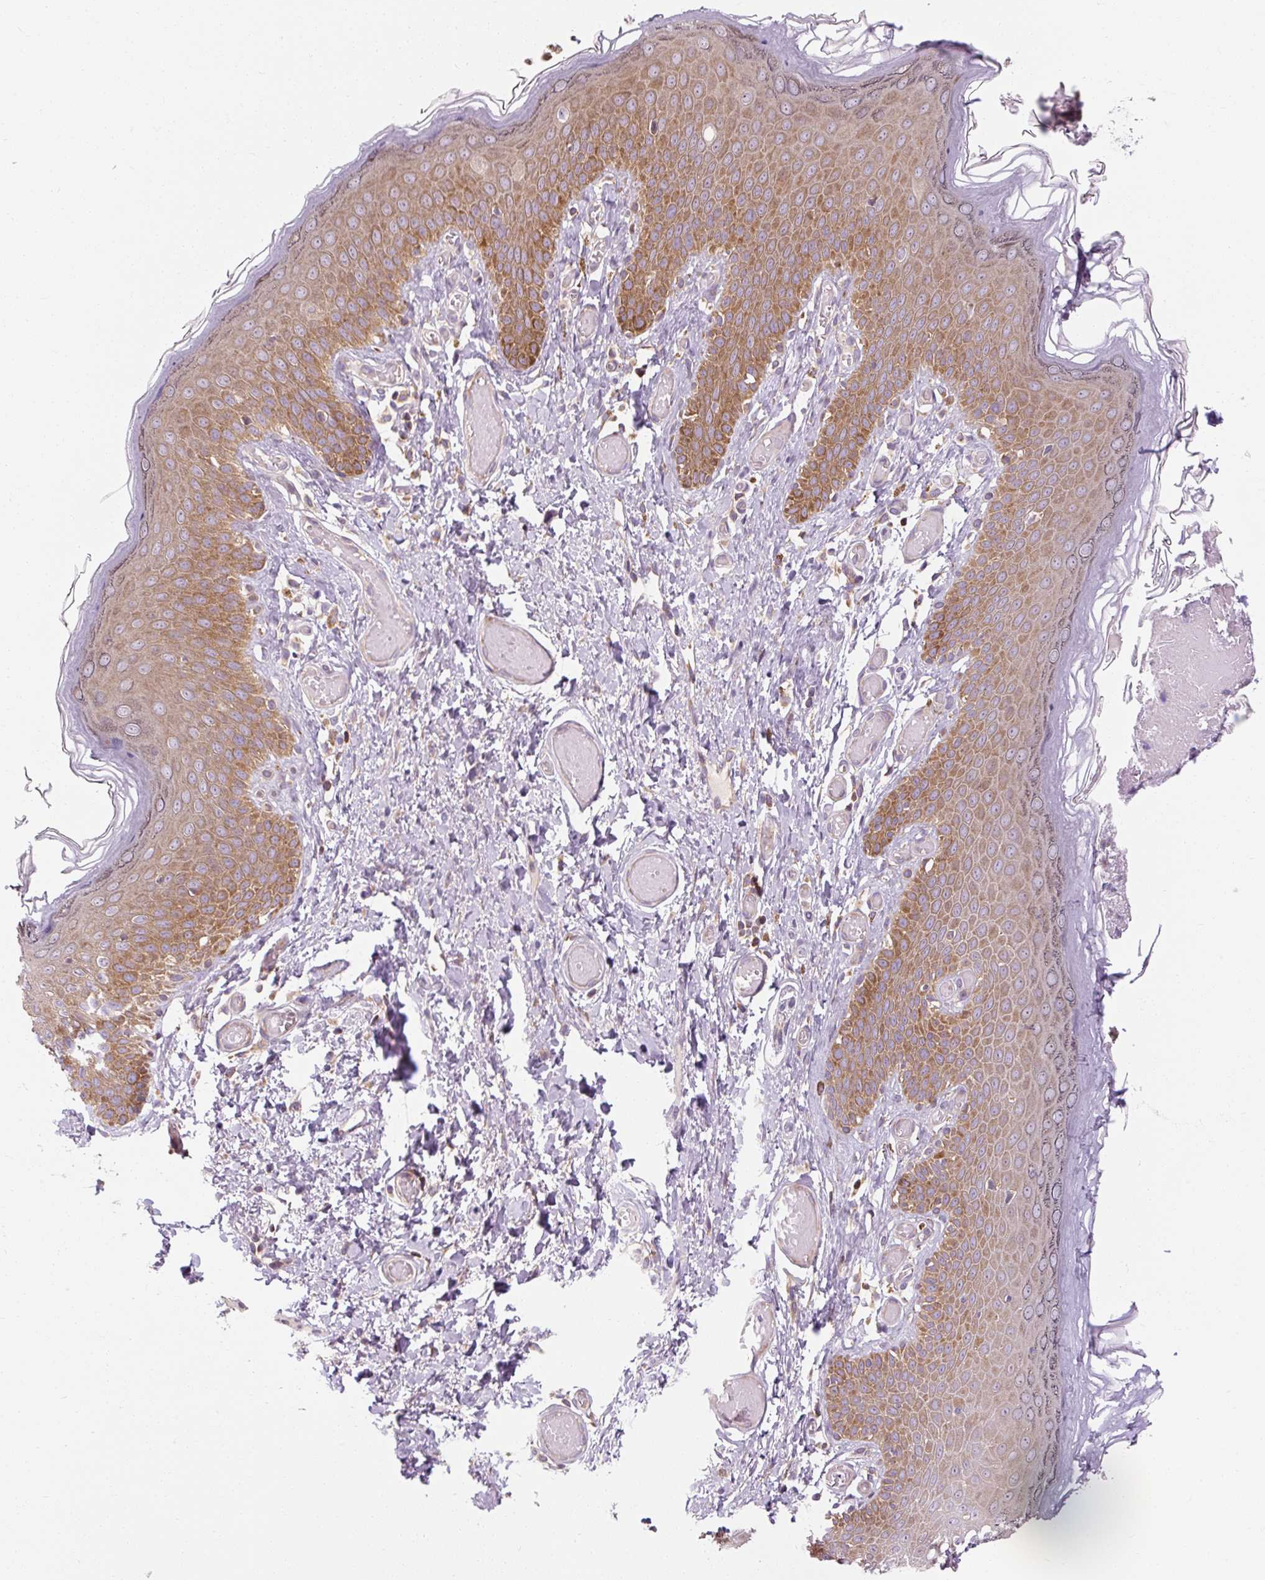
{"staining": {"intensity": "moderate", "quantity": ">75%", "location": "cytoplasmic/membranous"}, "tissue": "skin", "cell_type": "Epidermal cells", "image_type": "normal", "snomed": [{"axis": "morphology", "description": "Normal tissue, NOS"}, {"axis": "topography", "description": "Anal"}], "caption": "Immunohistochemistry micrograph of benign skin: human skin stained using immunohistochemistry (IHC) demonstrates medium levels of moderate protein expression localized specifically in the cytoplasmic/membranous of epidermal cells, appearing as a cytoplasmic/membranous brown color.", "gene": "PRSS48", "patient": {"sex": "female", "age": 40}}